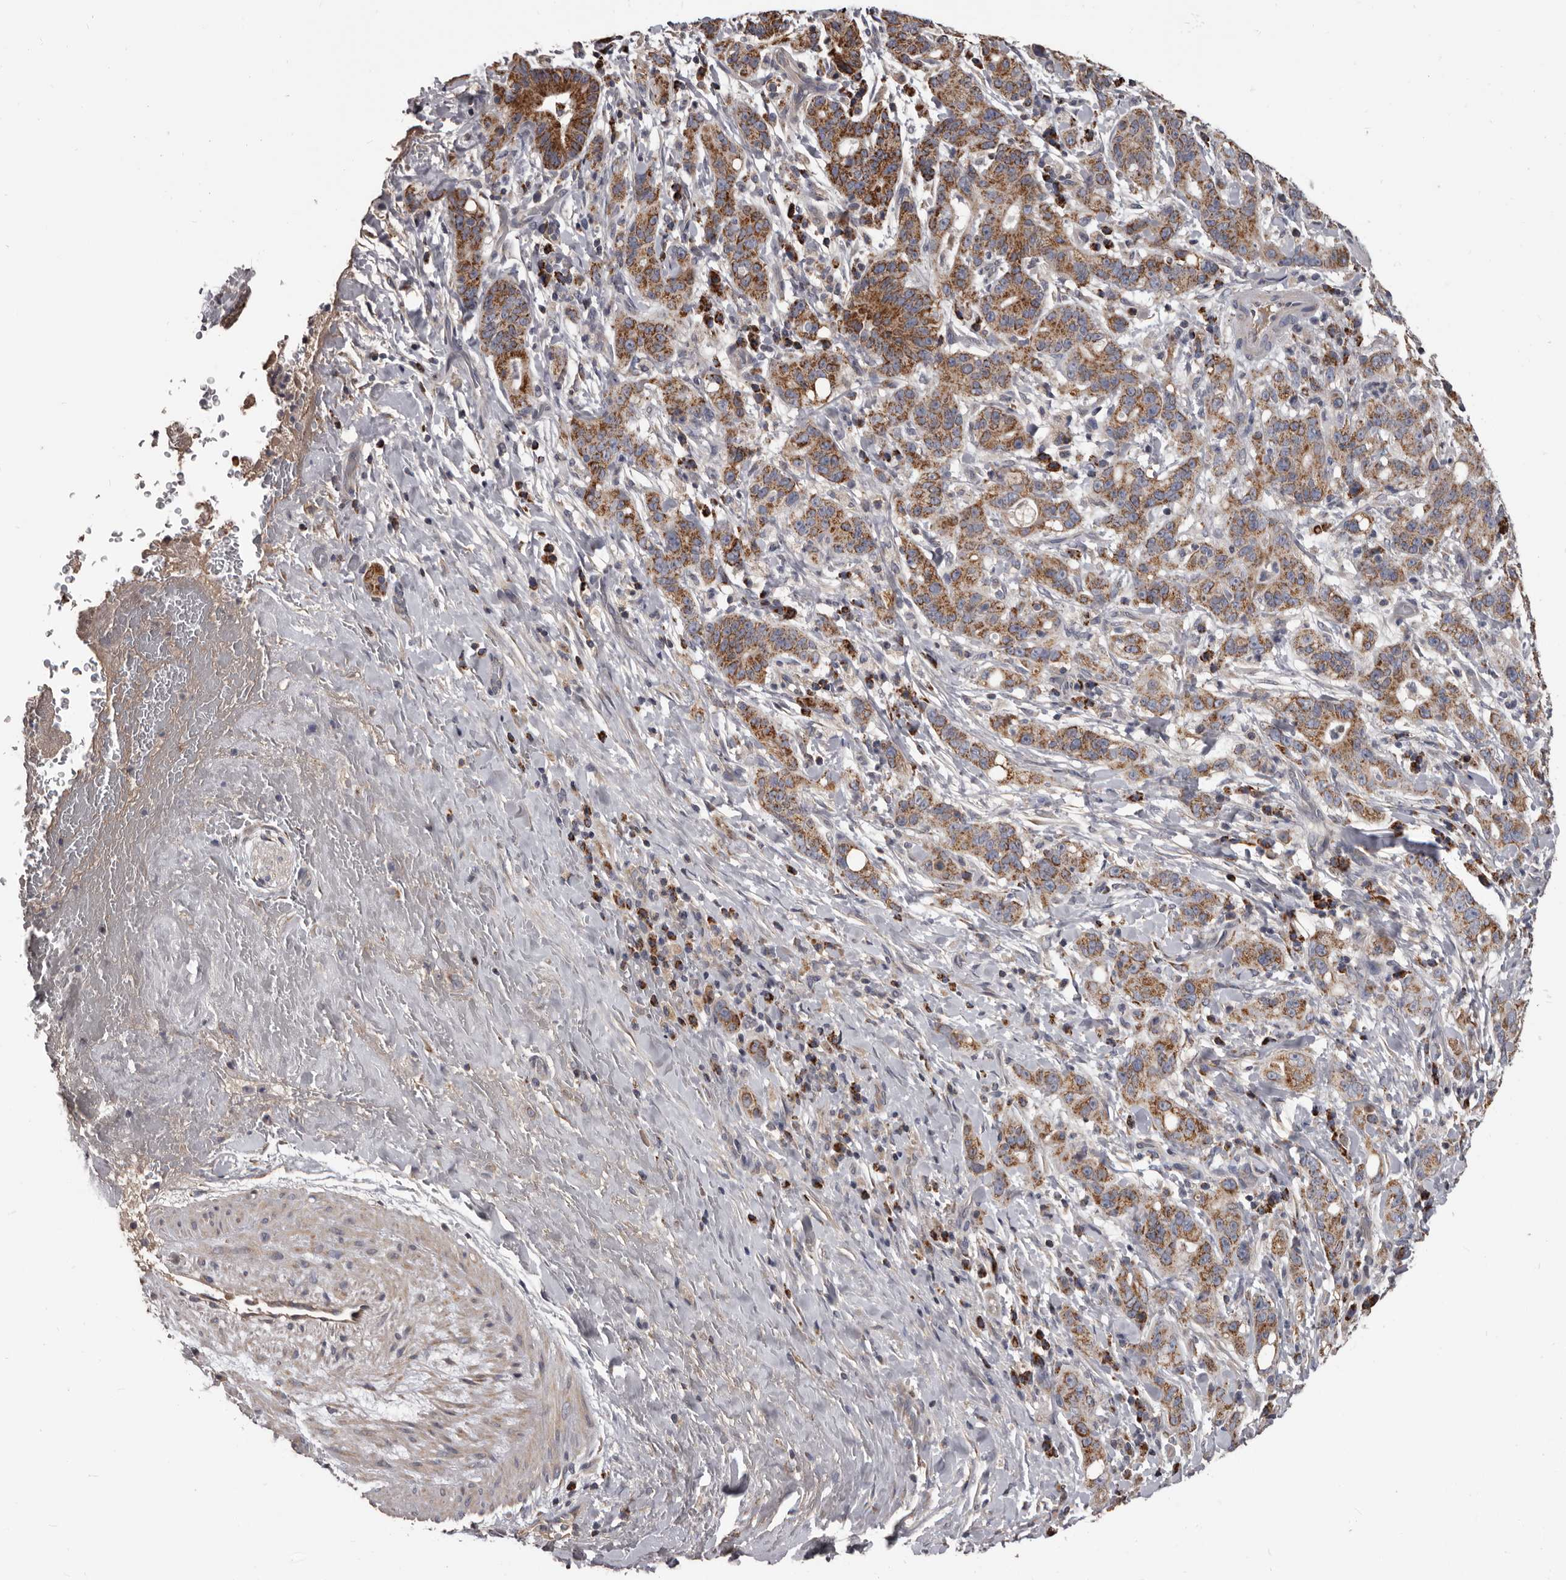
{"staining": {"intensity": "moderate", "quantity": ">75%", "location": "cytoplasmic/membranous"}, "tissue": "liver cancer", "cell_type": "Tumor cells", "image_type": "cancer", "snomed": [{"axis": "morphology", "description": "Cholangiocarcinoma"}, {"axis": "topography", "description": "Liver"}], "caption": "Liver cancer (cholangiocarcinoma) stained with DAB IHC exhibits medium levels of moderate cytoplasmic/membranous expression in approximately >75% of tumor cells. (Brightfield microscopy of DAB IHC at high magnification).", "gene": "ALDH5A1", "patient": {"sex": "female", "age": 38}}